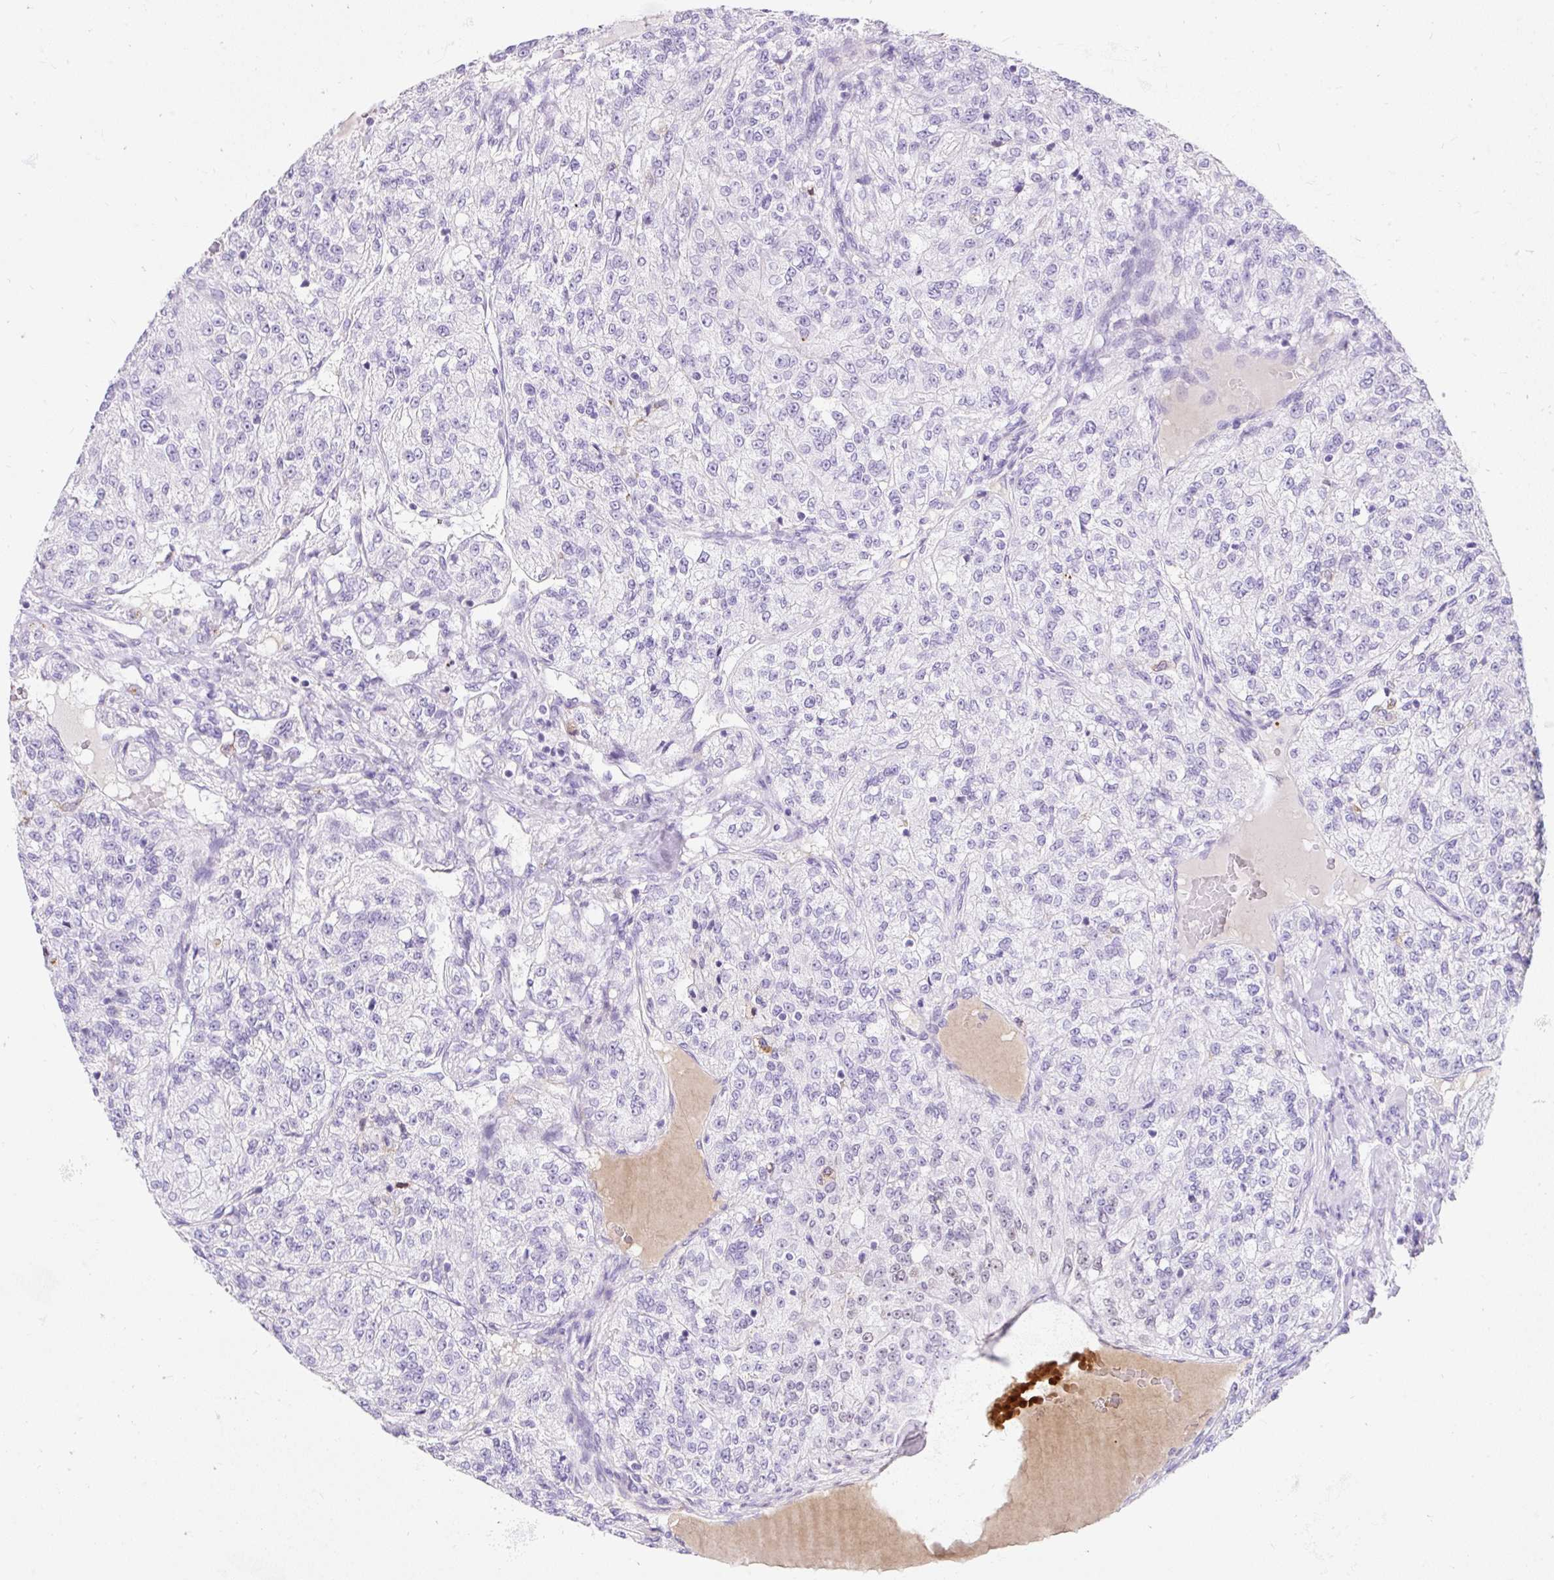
{"staining": {"intensity": "negative", "quantity": "none", "location": "none"}, "tissue": "renal cancer", "cell_type": "Tumor cells", "image_type": "cancer", "snomed": [{"axis": "morphology", "description": "Adenocarcinoma, NOS"}, {"axis": "topography", "description": "Kidney"}], "caption": "IHC image of renal cancer (adenocarcinoma) stained for a protein (brown), which exhibits no staining in tumor cells.", "gene": "APOC4-APOC2", "patient": {"sex": "female", "age": 63}}